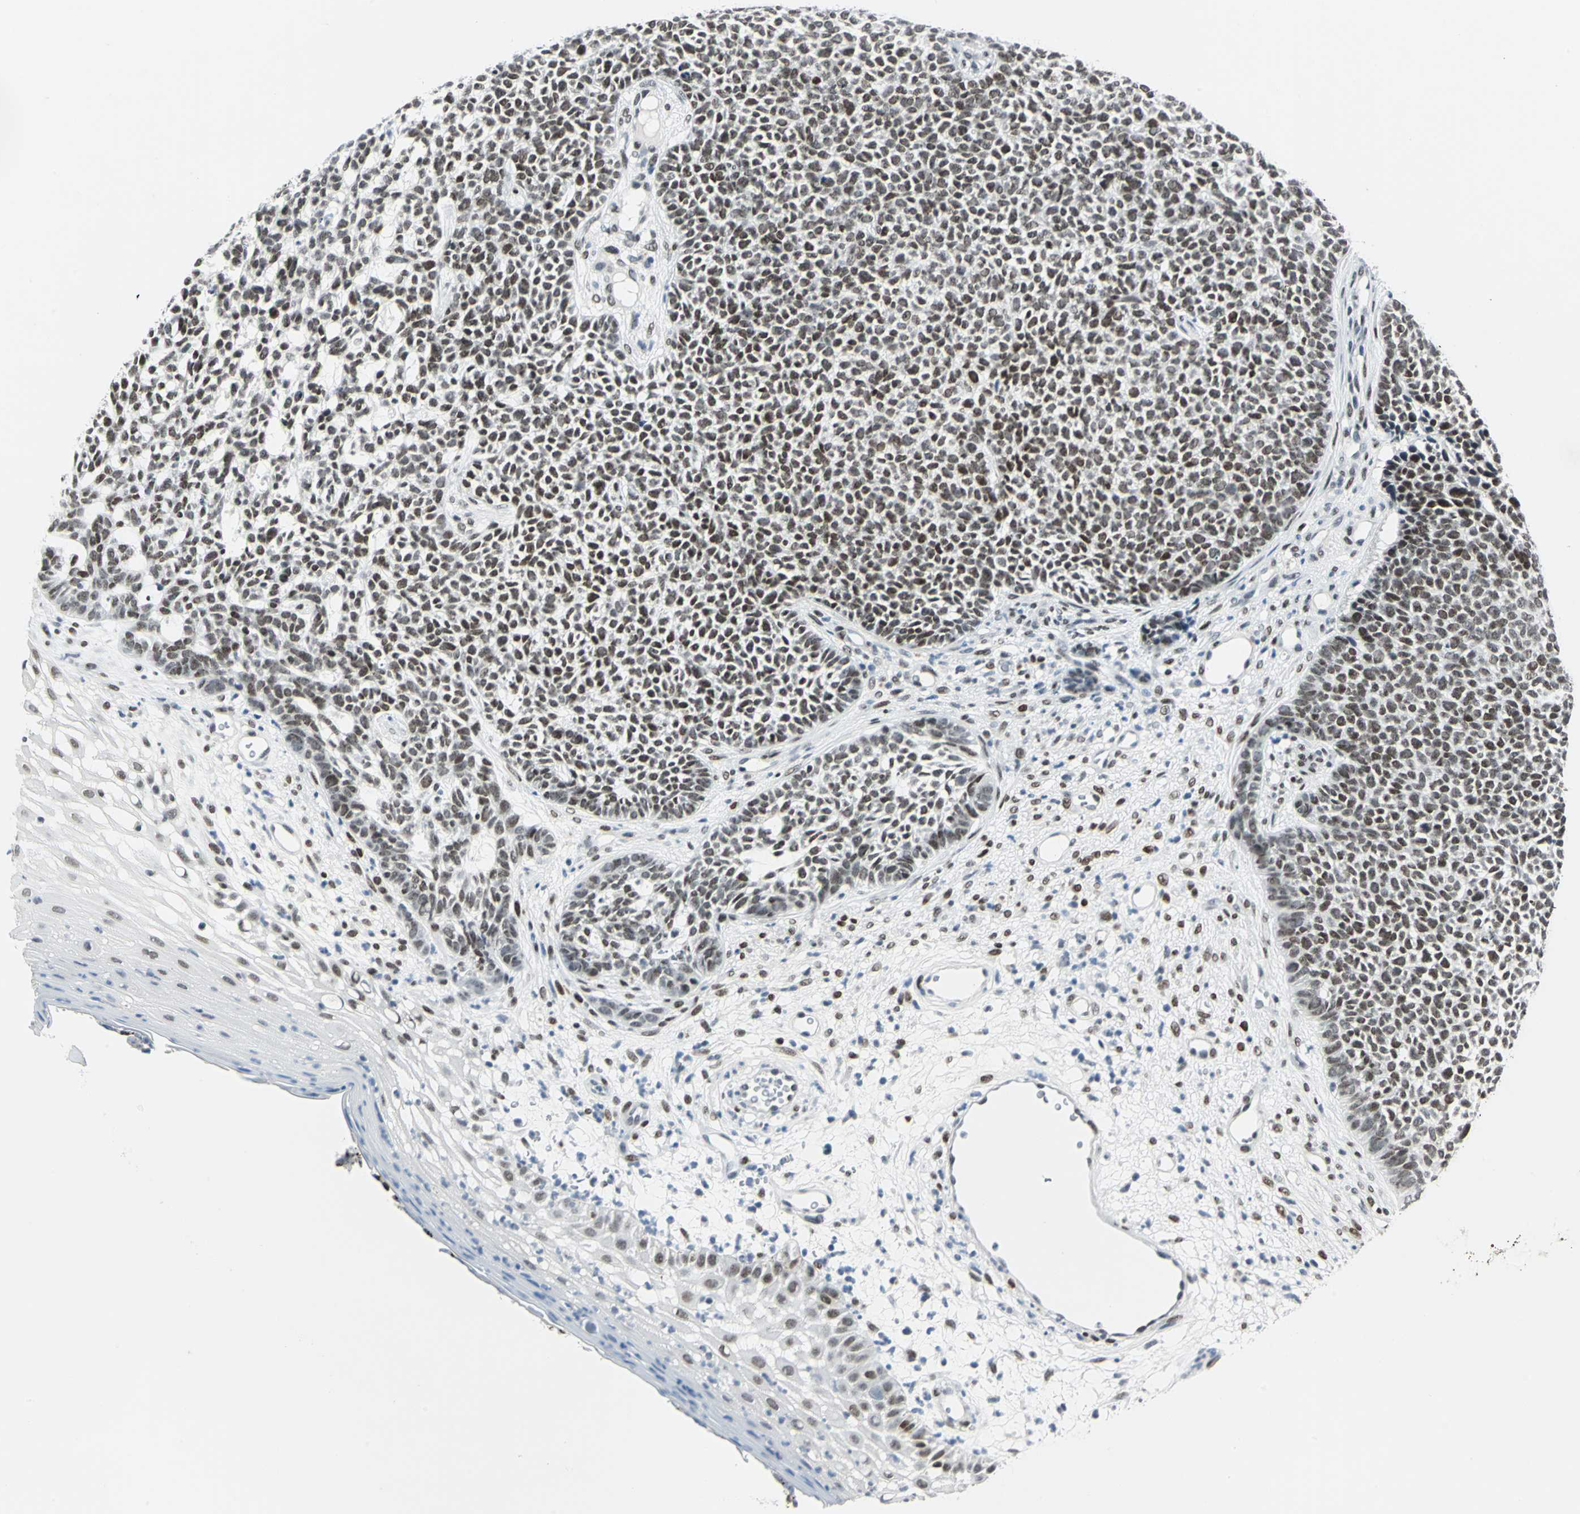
{"staining": {"intensity": "strong", "quantity": ">75%", "location": "nuclear"}, "tissue": "skin cancer", "cell_type": "Tumor cells", "image_type": "cancer", "snomed": [{"axis": "morphology", "description": "Basal cell carcinoma"}, {"axis": "topography", "description": "Skin"}], "caption": "This is a micrograph of immunohistochemistry (IHC) staining of basal cell carcinoma (skin), which shows strong positivity in the nuclear of tumor cells.", "gene": "MEIS2", "patient": {"sex": "female", "age": 84}}